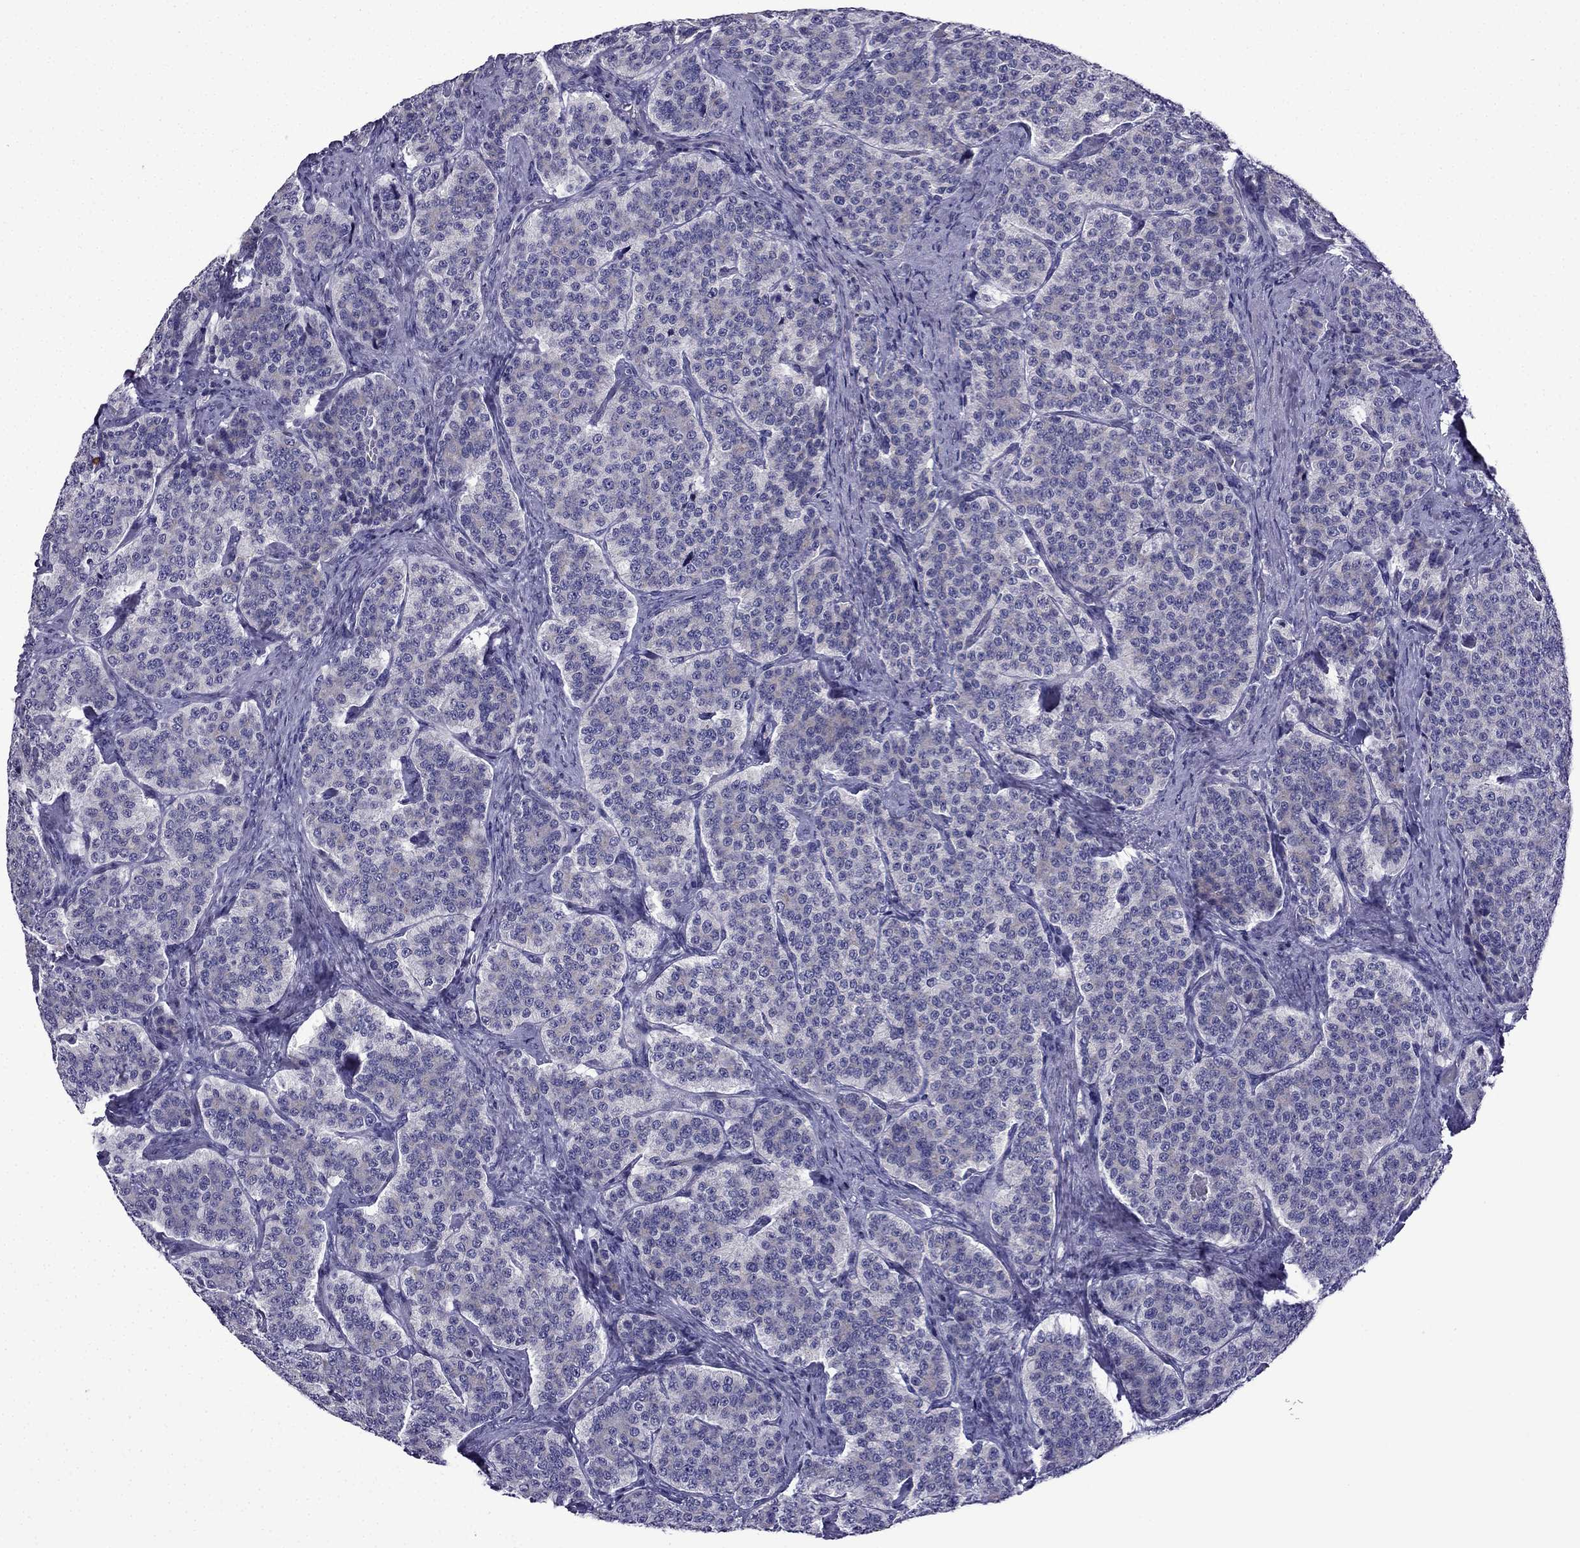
{"staining": {"intensity": "negative", "quantity": "none", "location": "none"}, "tissue": "carcinoid", "cell_type": "Tumor cells", "image_type": "cancer", "snomed": [{"axis": "morphology", "description": "Carcinoid, malignant, NOS"}, {"axis": "topography", "description": "Small intestine"}], "caption": "This is a image of immunohistochemistry staining of malignant carcinoid, which shows no staining in tumor cells.", "gene": "POM121L12", "patient": {"sex": "female", "age": 58}}